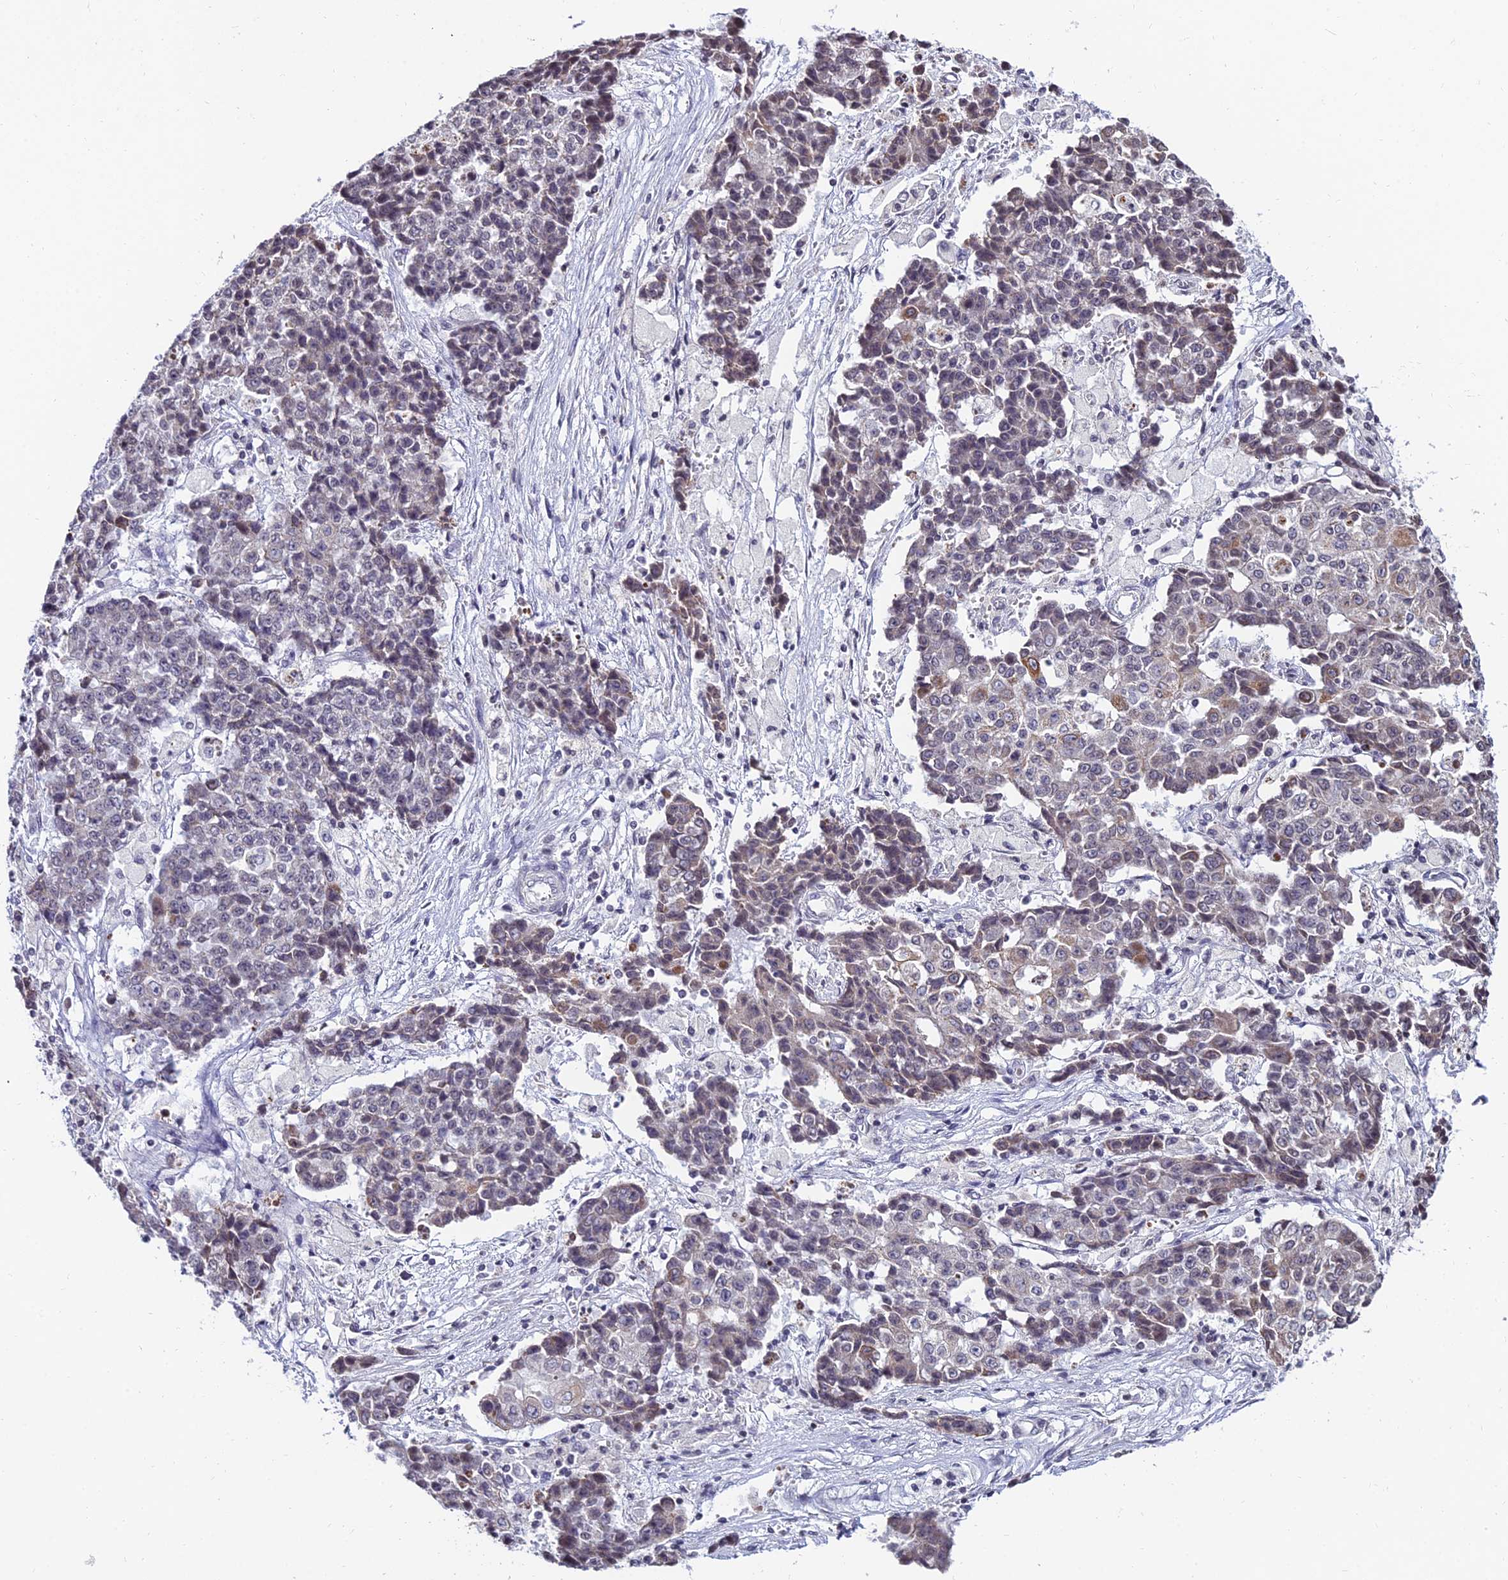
{"staining": {"intensity": "weak", "quantity": "<25%", "location": "cytoplasmic/membranous"}, "tissue": "ovarian cancer", "cell_type": "Tumor cells", "image_type": "cancer", "snomed": [{"axis": "morphology", "description": "Carcinoma, endometroid"}, {"axis": "topography", "description": "Appendix"}, {"axis": "topography", "description": "Ovary"}], "caption": "Tumor cells are negative for brown protein staining in ovarian cancer (endometroid carcinoma).", "gene": "CDNF", "patient": {"sex": "female", "age": 42}}